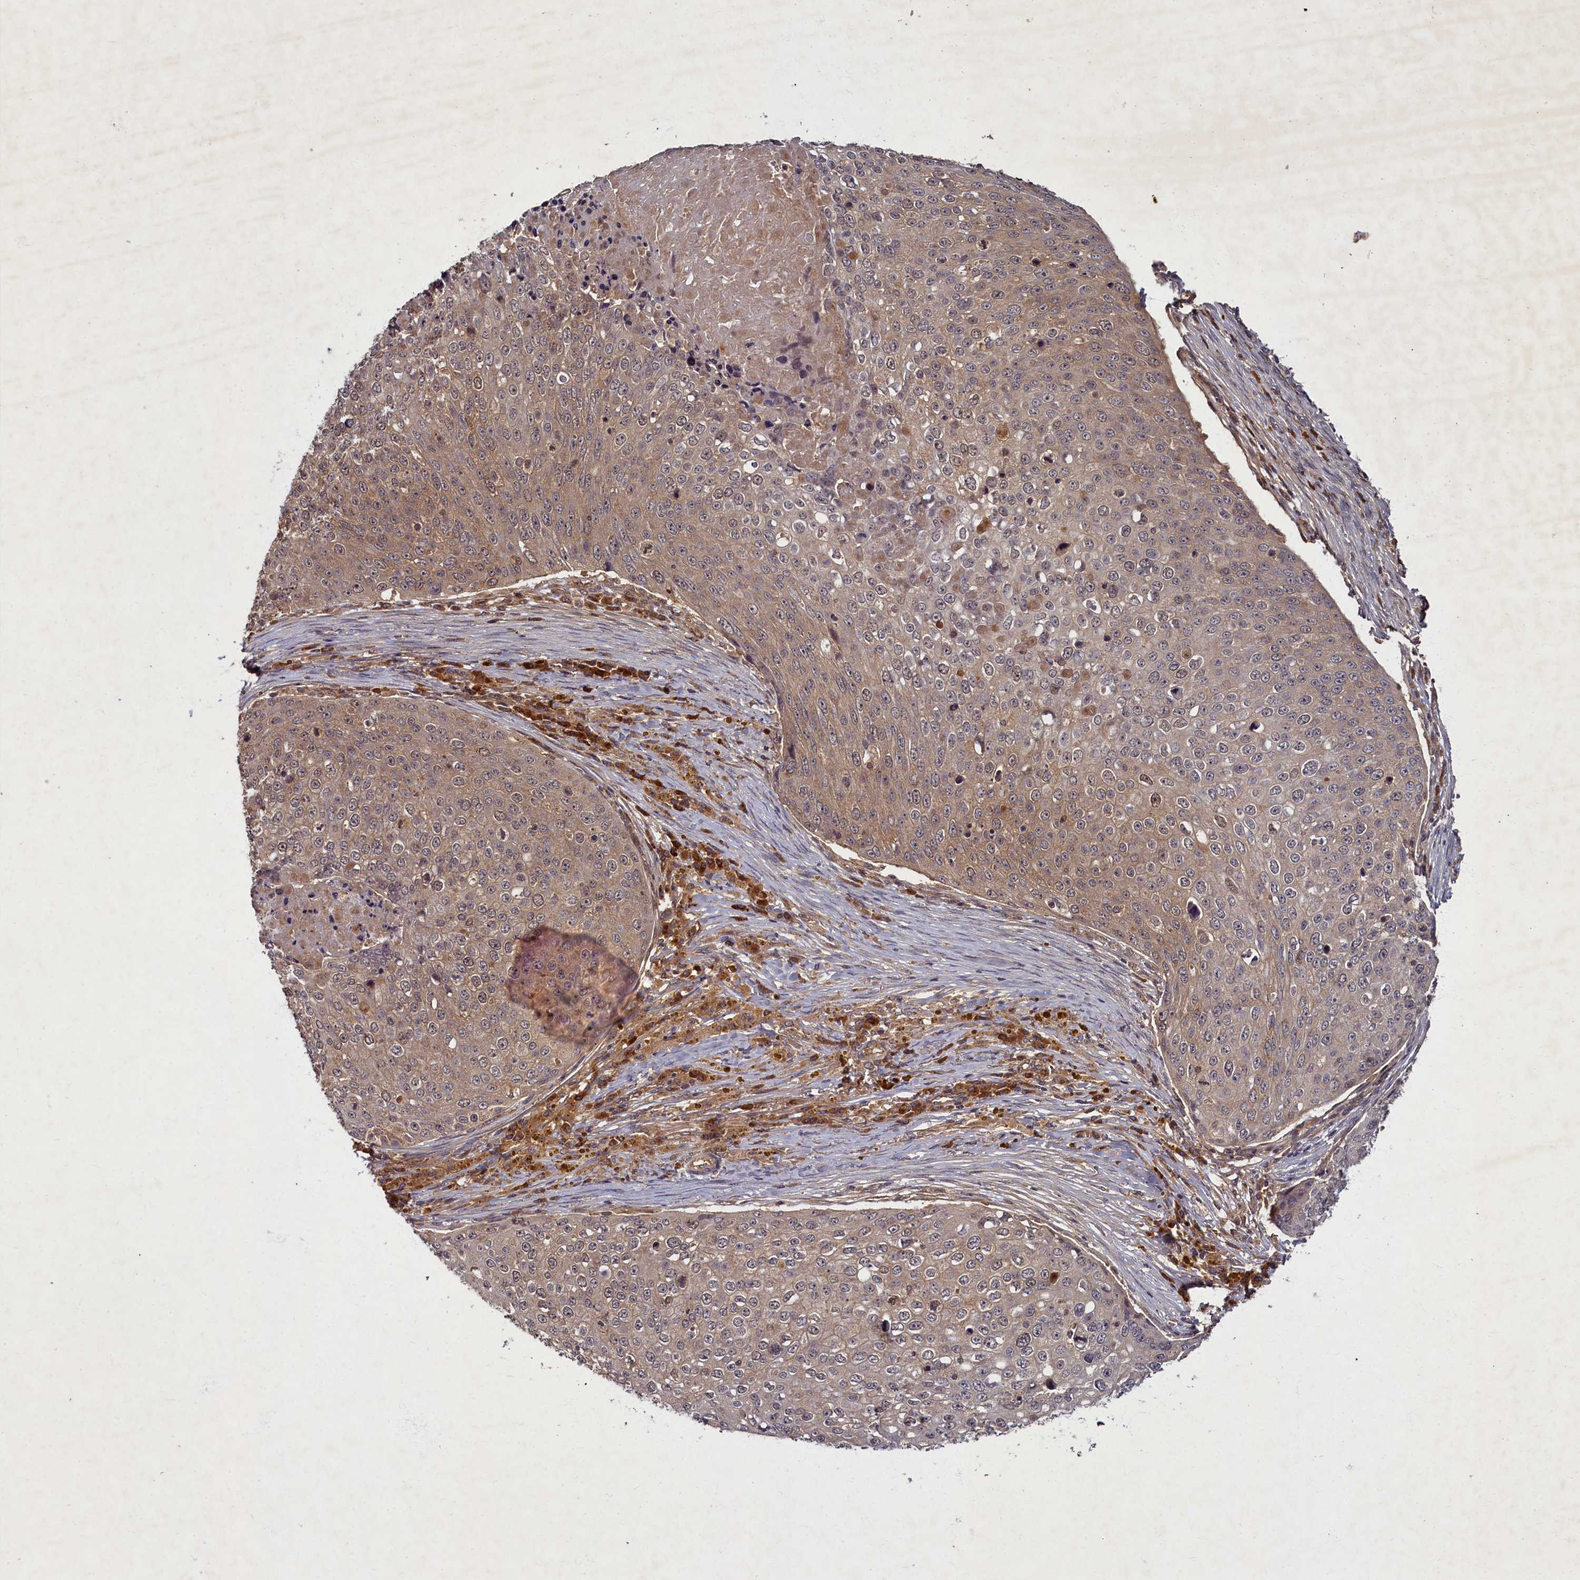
{"staining": {"intensity": "weak", "quantity": ">75%", "location": "cytoplasmic/membranous"}, "tissue": "skin cancer", "cell_type": "Tumor cells", "image_type": "cancer", "snomed": [{"axis": "morphology", "description": "Squamous cell carcinoma, NOS"}, {"axis": "topography", "description": "Skin"}], "caption": "Protein analysis of skin cancer tissue demonstrates weak cytoplasmic/membranous staining in approximately >75% of tumor cells.", "gene": "BICD1", "patient": {"sex": "male", "age": 71}}